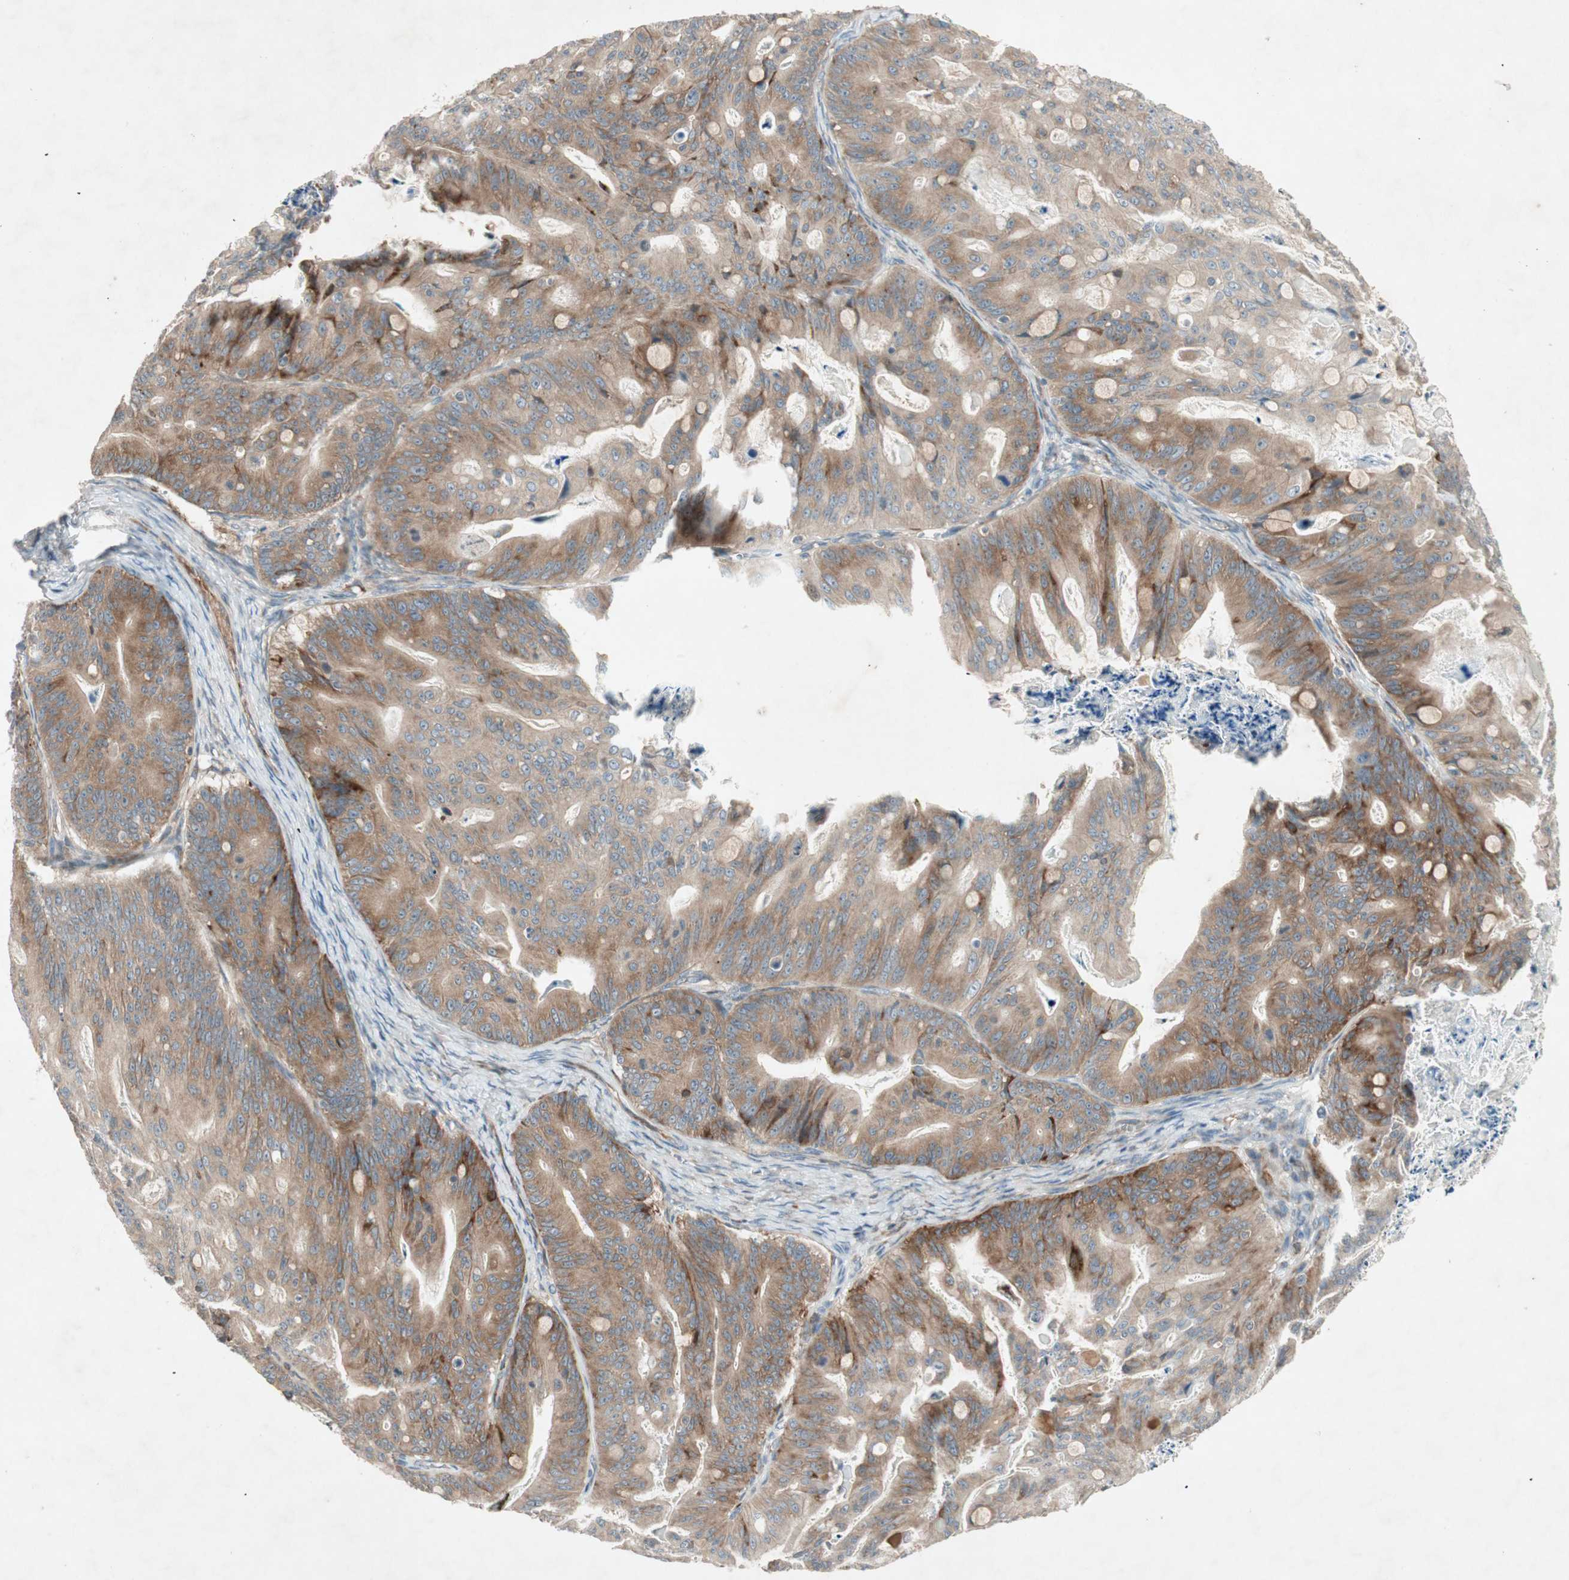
{"staining": {"intensity": "moderate", "quantity": ">75%", "location": "cytoplasmic/membranous"}, "tissue": "ovarian cancer", "cell_type": "Tumor cells", "image_type": "cancer", "snomed": [{"axis": "morphology", "description": "Cystadenocarcinoma, mucinous, NOS"}, {"axis": "topography", "description": "Ovary"}], "caption": "Mucinous cystadenocarcinoma (ovarian) was stained to show a protein in brown. There is medium levels of moderate cytoplasmic/membranous expression in approximately >75% of tumor cells.", "gene": "APOO", "patient": {"sex": "female", "age": 36}}